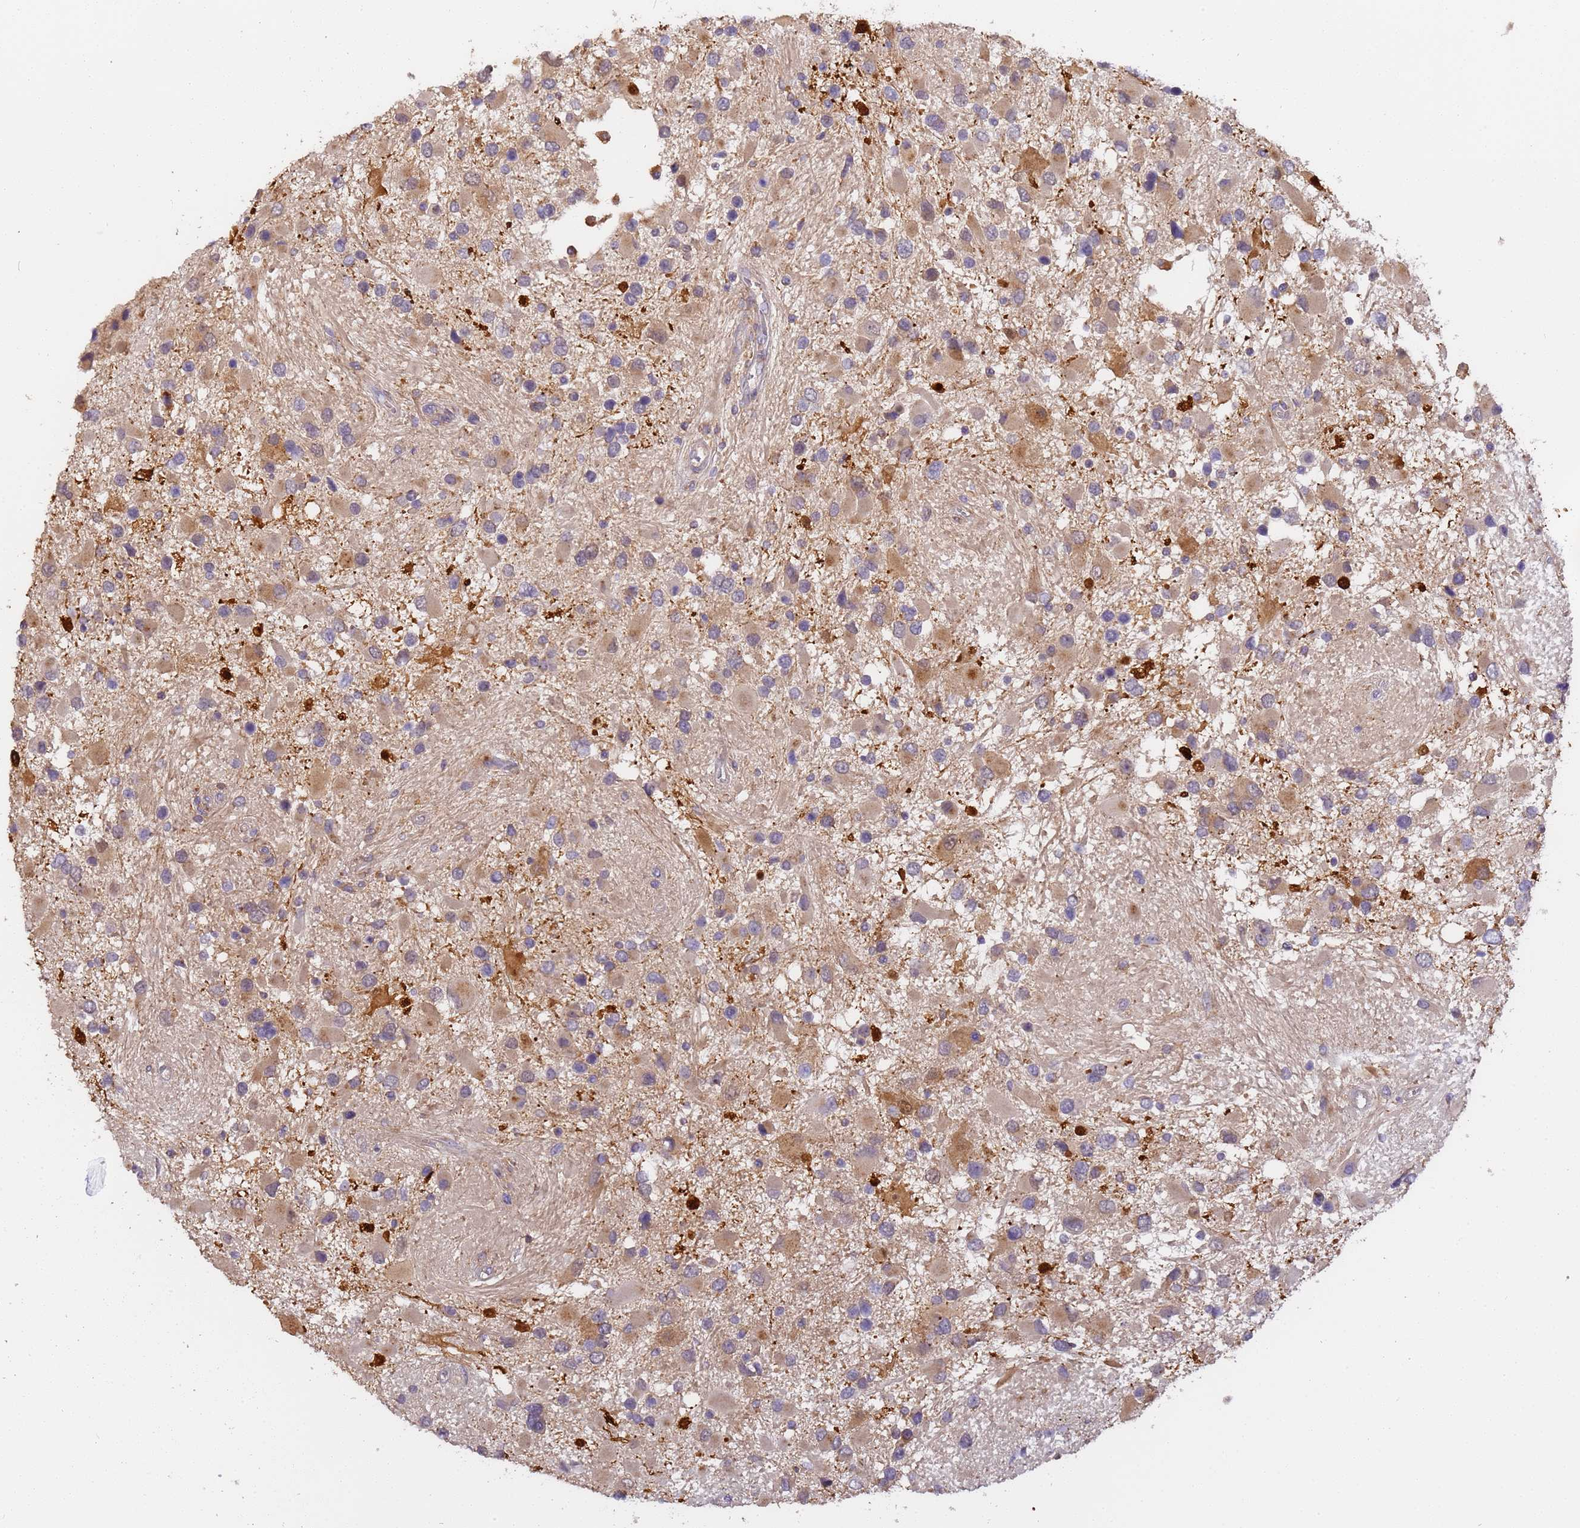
{"staining": {"intensity": "negative", "quantity": "none", "location": "none"}, "tissue": "glioma", "cell_type": "Tumor cells", "image_type": "cancer", "snomed": [{"axis": "morphology", "description": "Glioma, malignant, High grade"}, {"axis": "topography", "description": "Brain"}], "caption": "Human malignant glioma (high-grade) stained for a protein using IHC shows no expression in tumor cells.", "gene": "M6PR", "patient": {"sex": "male", "age": 53}}